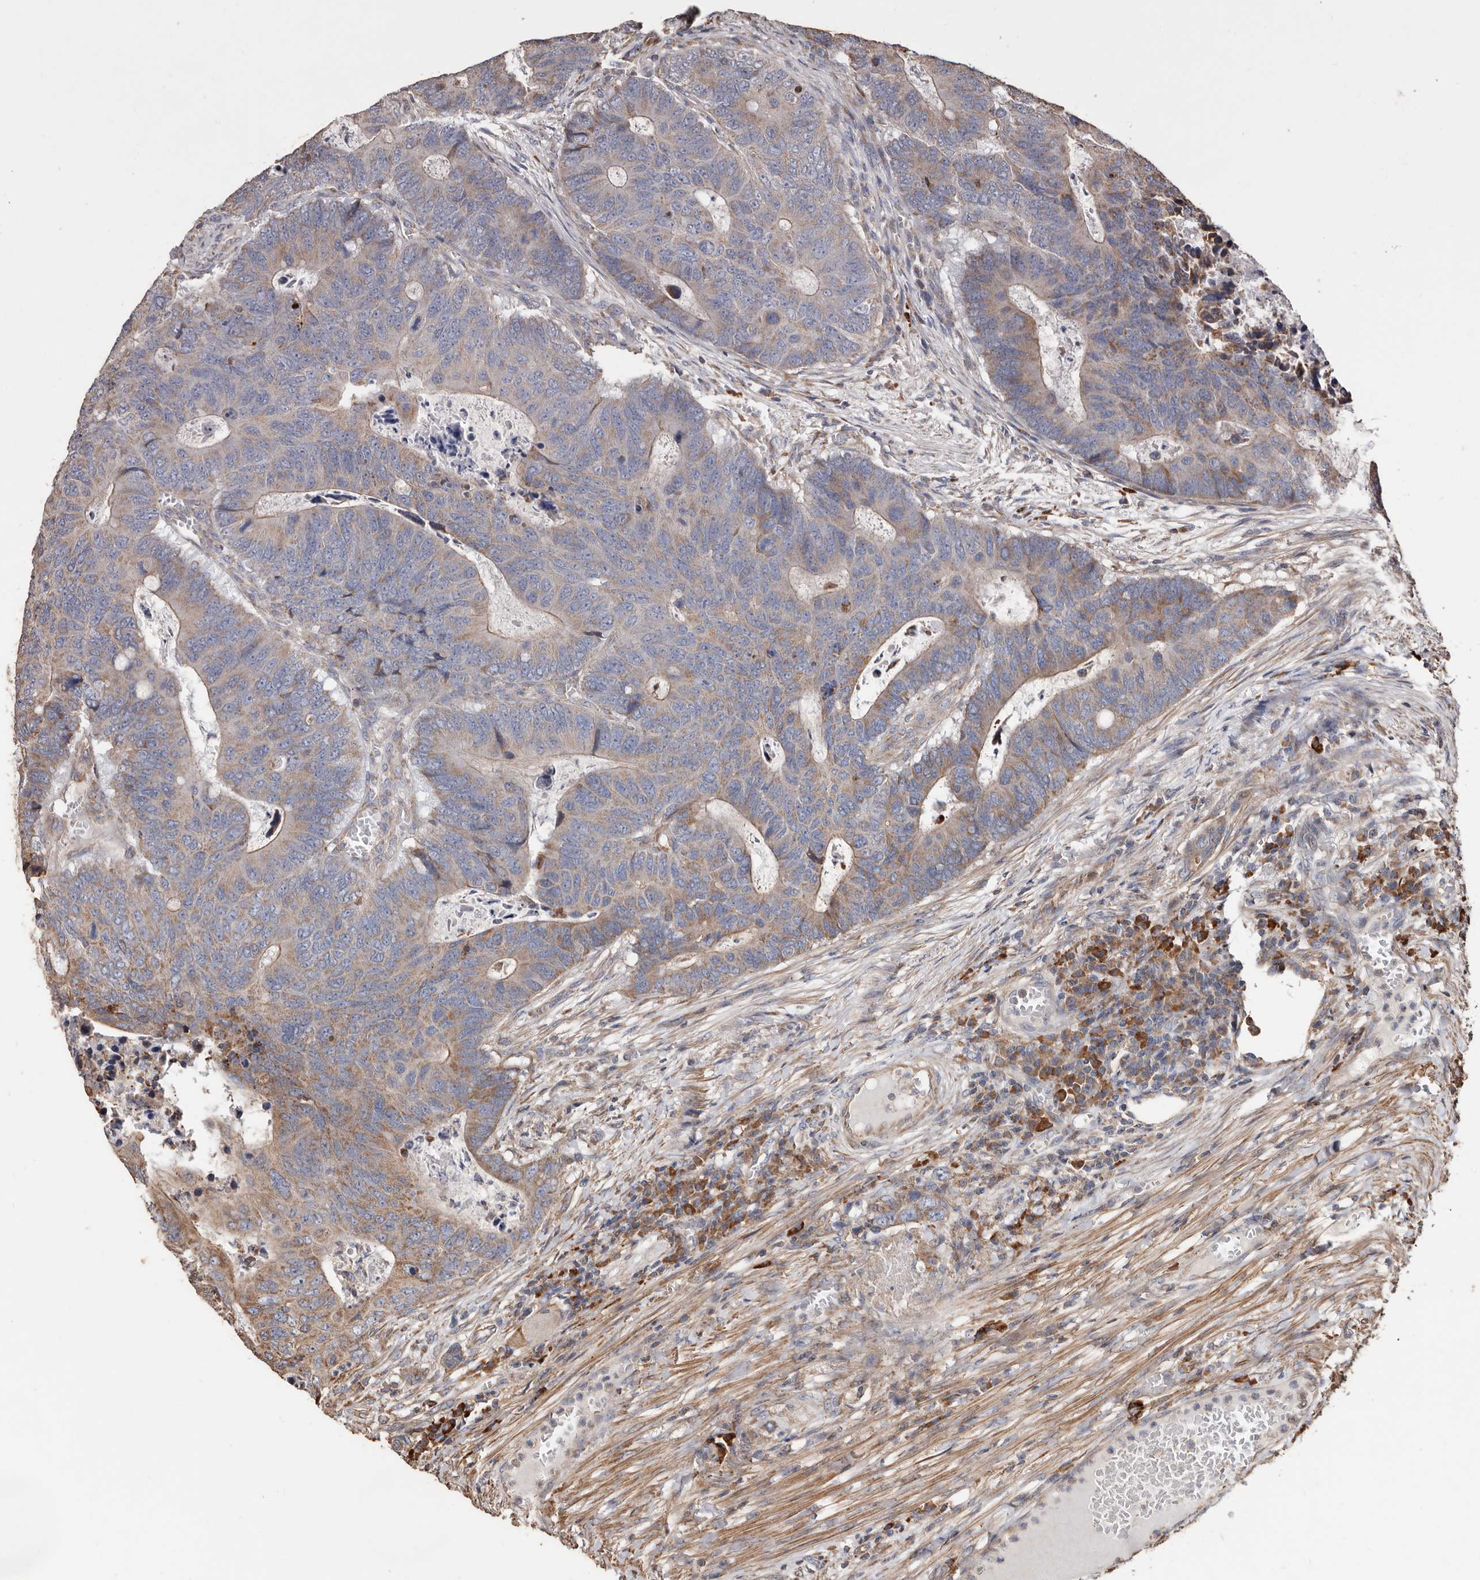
{"staining": {"intensity": "moderate", "quantity": "25%-75%", "location": "cytoplasmic/membranous"}, "tissue": "colorectal cancer", "cell_type": "Tumor cells", "image_type": "cancer", "snomed": [{"axis": "morphology", "description": "Adenocarcinoma, NOS"}, {"axis": "topography", "description": "Colon"}], "caption": "Tumor cells demonstrate medium levels of moderate cytoplasmic/membranous positivity in approximately 25%-75% of cells in human adenocarcinoma (colorectal). (Brightfield microscopy of DAB IHC at high magnification).", "gene": "OSGIN2", "patient": {"sex": "male", "age": 87}}